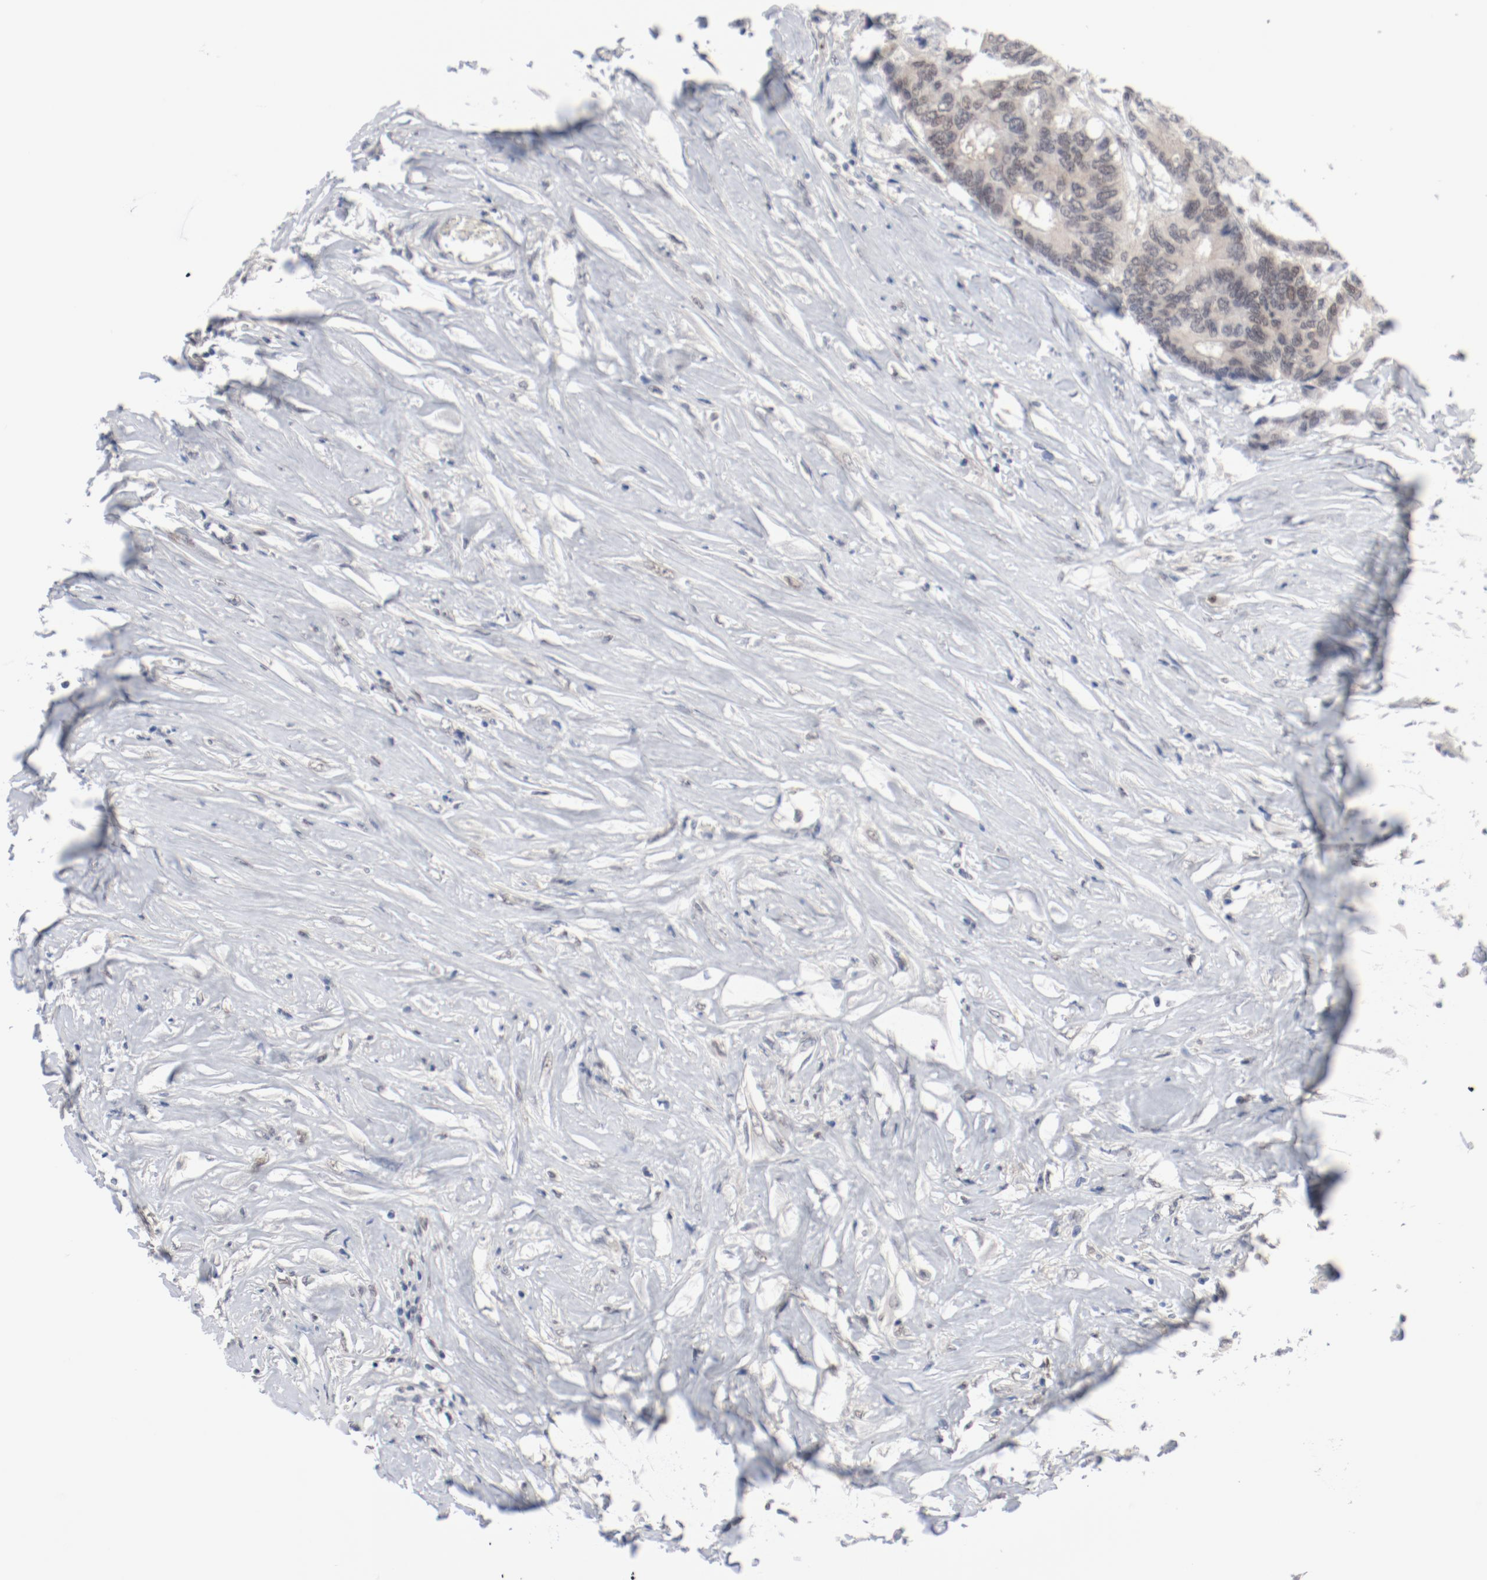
{"staining": {"intensity": "weak", "quantity": "<25%", "location": "nuclear"}, "tissue": "colorectal cancer", "cell_type": "Tumor cells", "image_type": "cancer", "snomed": [{"axis": "morphology", "description": "Adenocarcinoma, NOS"}, {"axis": "topography", "description": "Rectum"}], "caption": "IHC of colorectal cancer (adenocarcinoma) exhibits no expression in tumor cells.", "gene": "ARNT", "patient": {"sex": "male", "age": 55}}